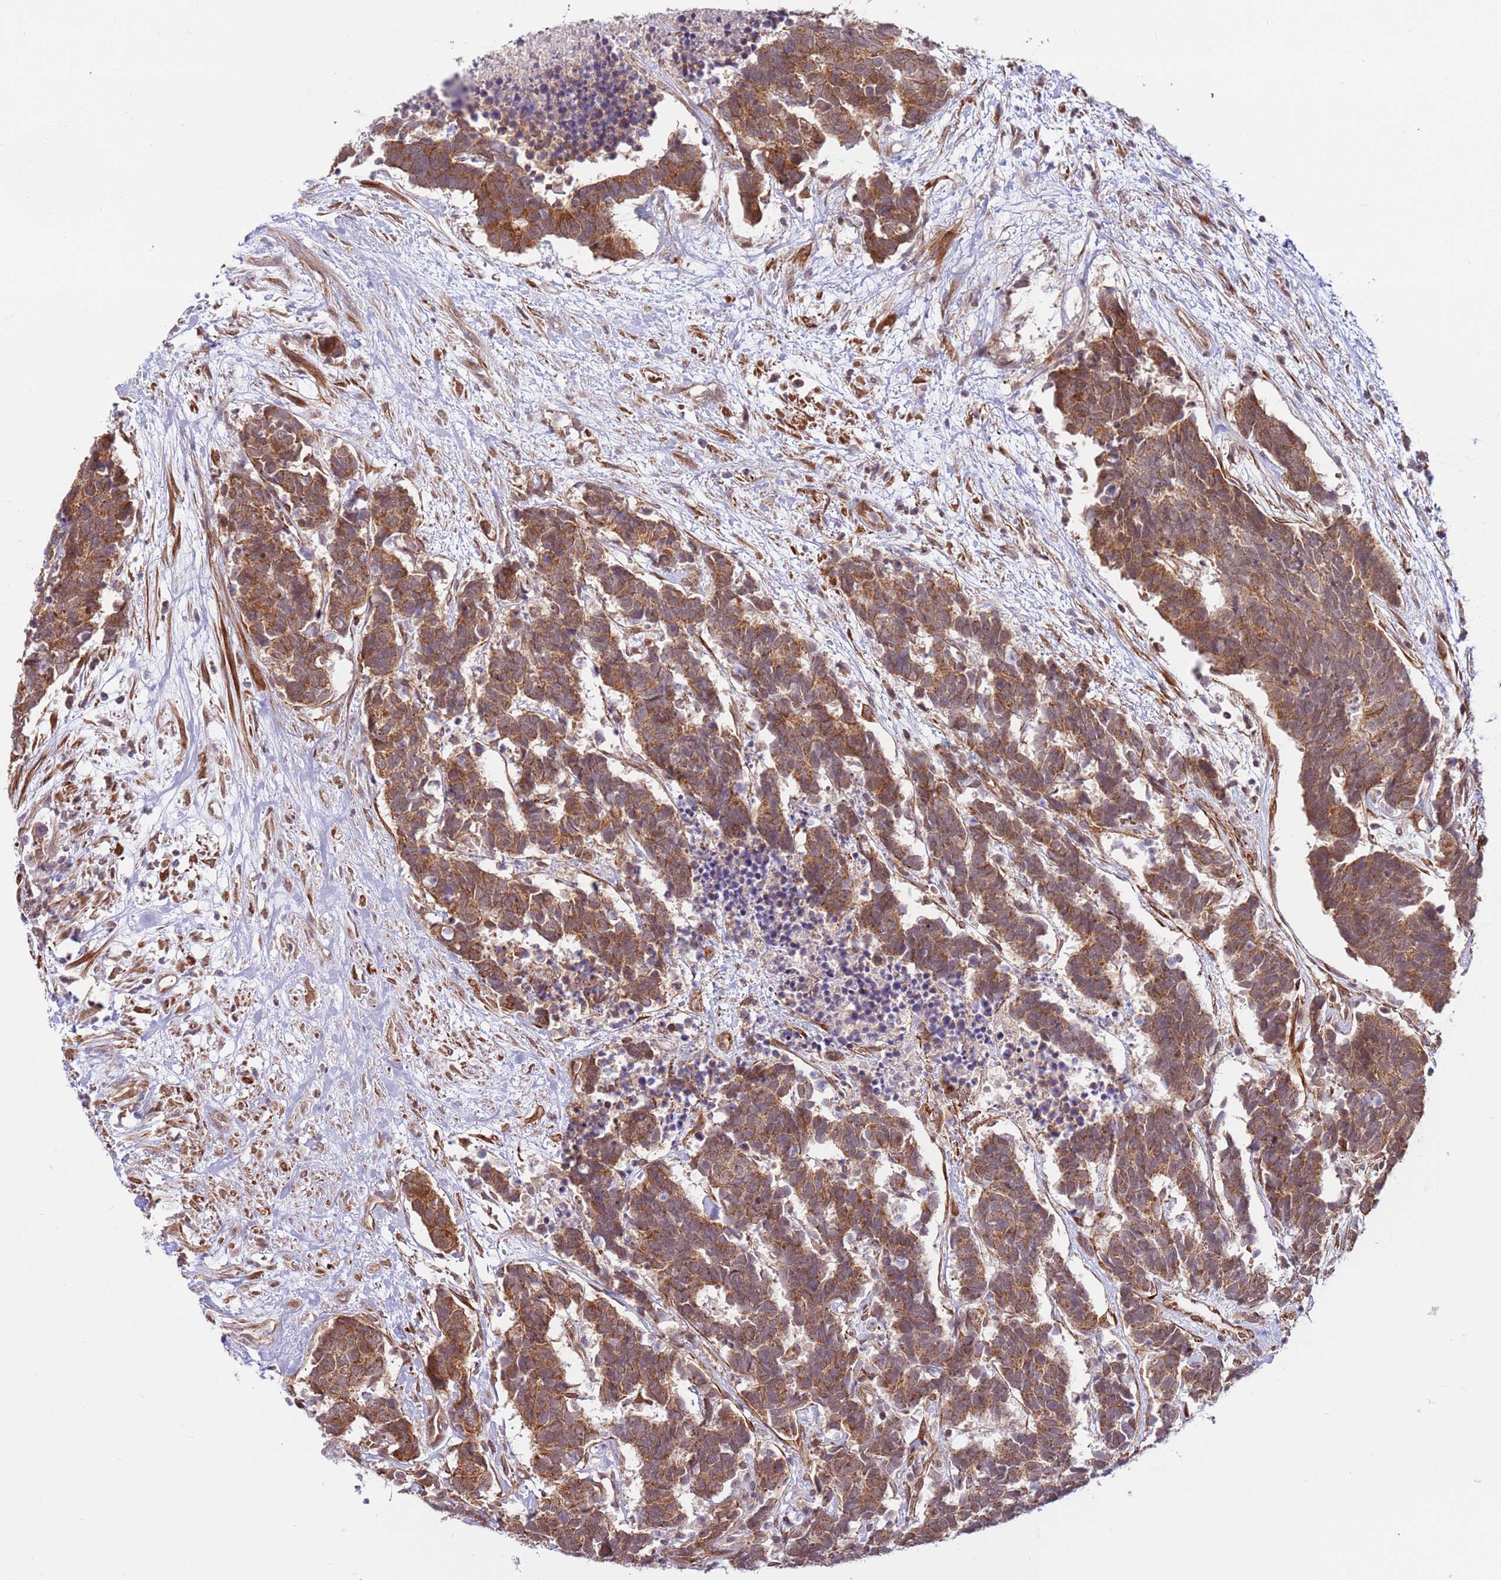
{"staining": {"intensity": "moderate", "quantity": ">75%", "location": "cytoplasmic/membranous"}, "tissue": "carcinoid", "cell_type": "Tumor cells", "image_type": "cancer", "snomed": [{"axis": "morphology", "description": "Carcinoma, NOS"}, {"axis": "morphology", "description": "Carcinoid, malignant, NOS"}, {"axis": "topography", "description": "Urinary bladder"}], "caption": "An IHC photomicrograph of tumor tissue is shown. Protein staining in brown labels moderate cytoplasmic/membranous positivity in carcinoma within tumor cells. Using DAB (brown) and hematoxylin (blue) stains, captured at high magnification using brightfield microscopy.", "gene": "DCAF4", "patient": {"sex": "male", "age": 57}}